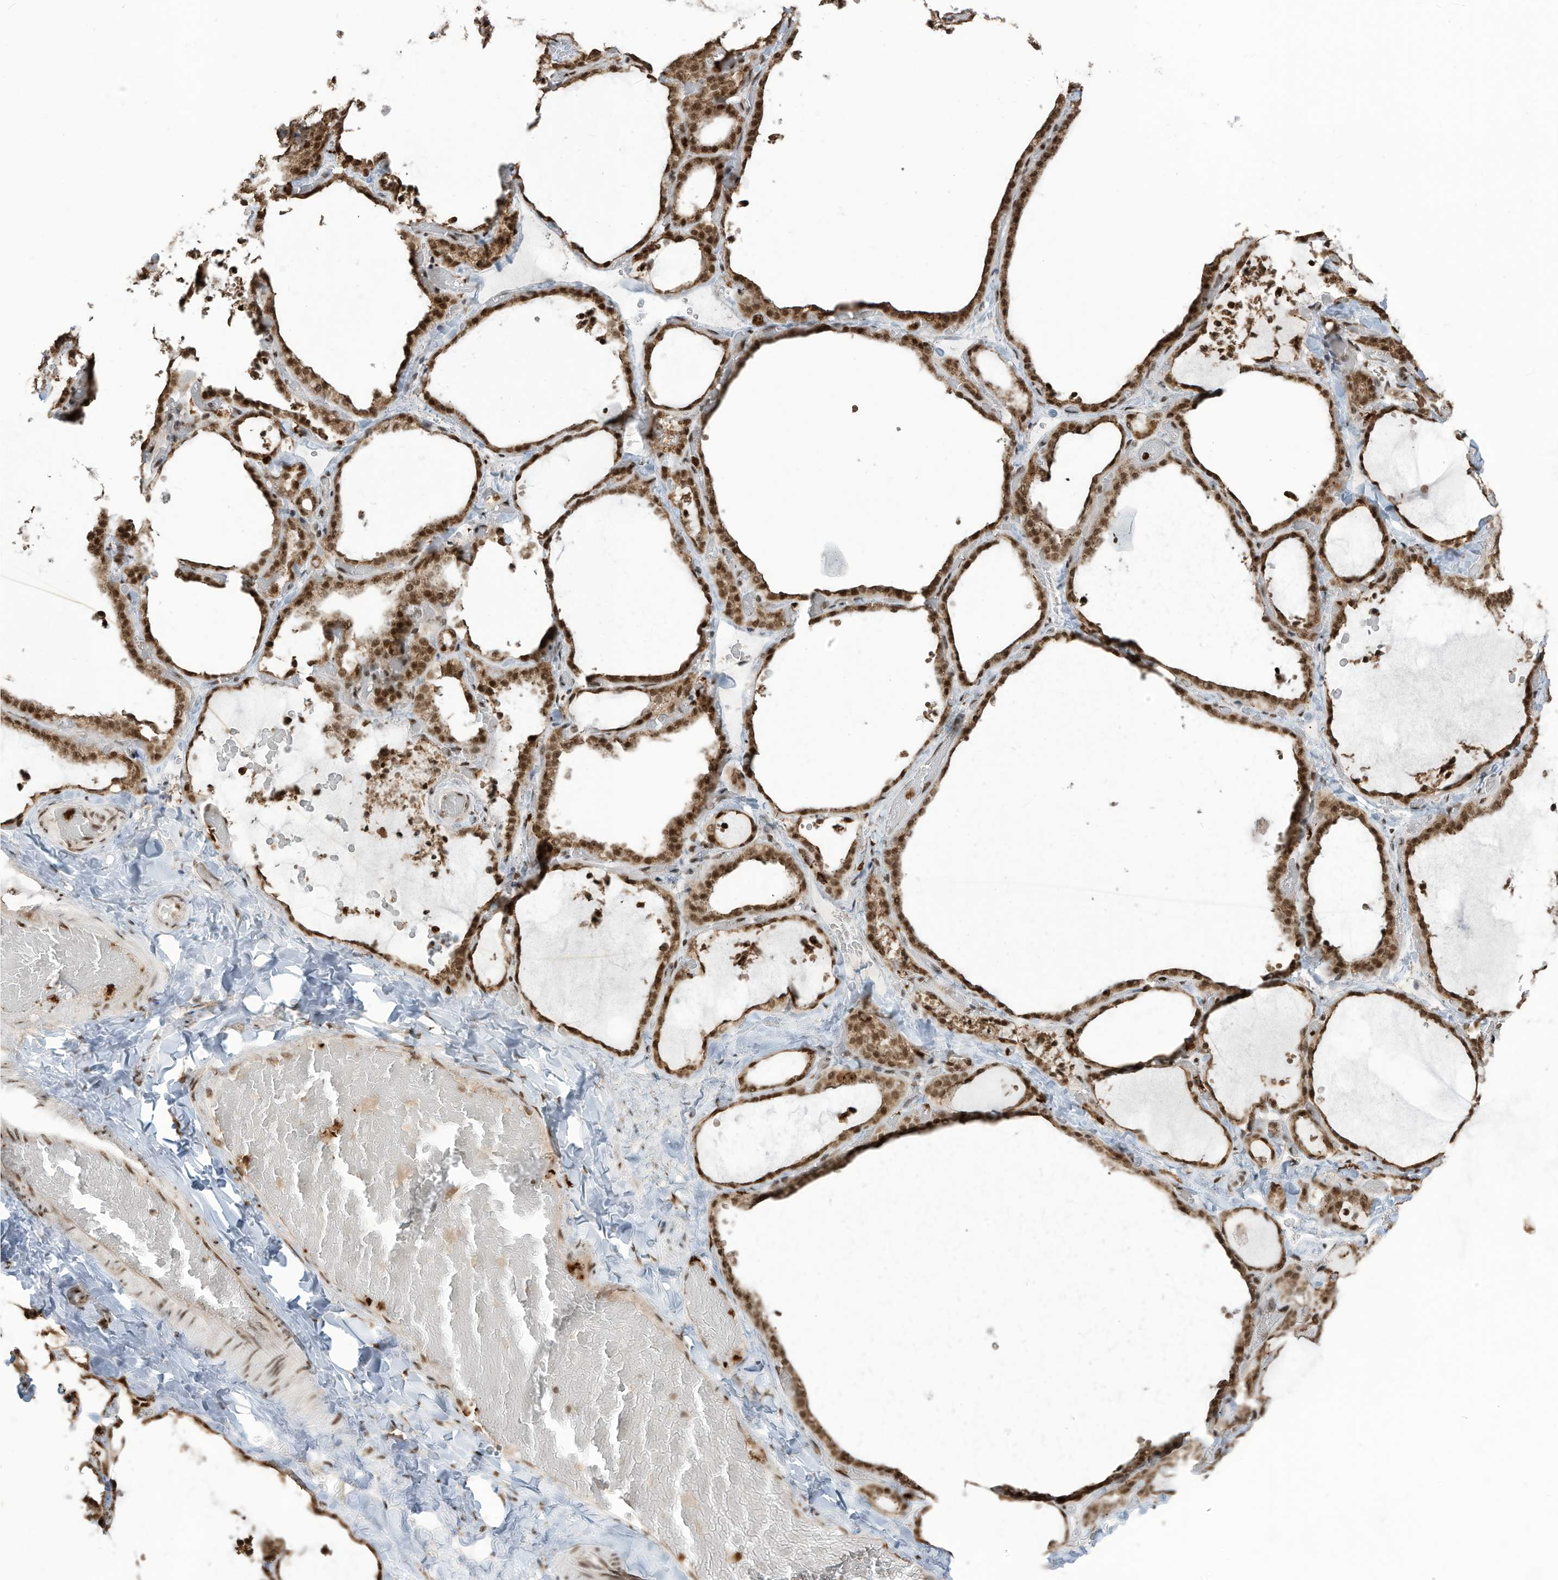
{"staining": {"intensity": "strong", "quantity": ">75%", "location": "cytoplasmic/membranous,nuclear"}, "tissue": "thyroid gland", "cell_type": "Glandular cells", "image_type": "normal", "snomed": [{"axis": "morphology", "description": "Normal tissue, NOS"}, {"axis": "topography", "description": "Thyroid gland"}], "caption": "Protein expression analysis of normal thyroid gland reveals strong cytoplasmic/membranous,nuclear expression in about >75% of glandular cells.", "gene": "LBH", "patient": {"sex": "female", "age": 22}}